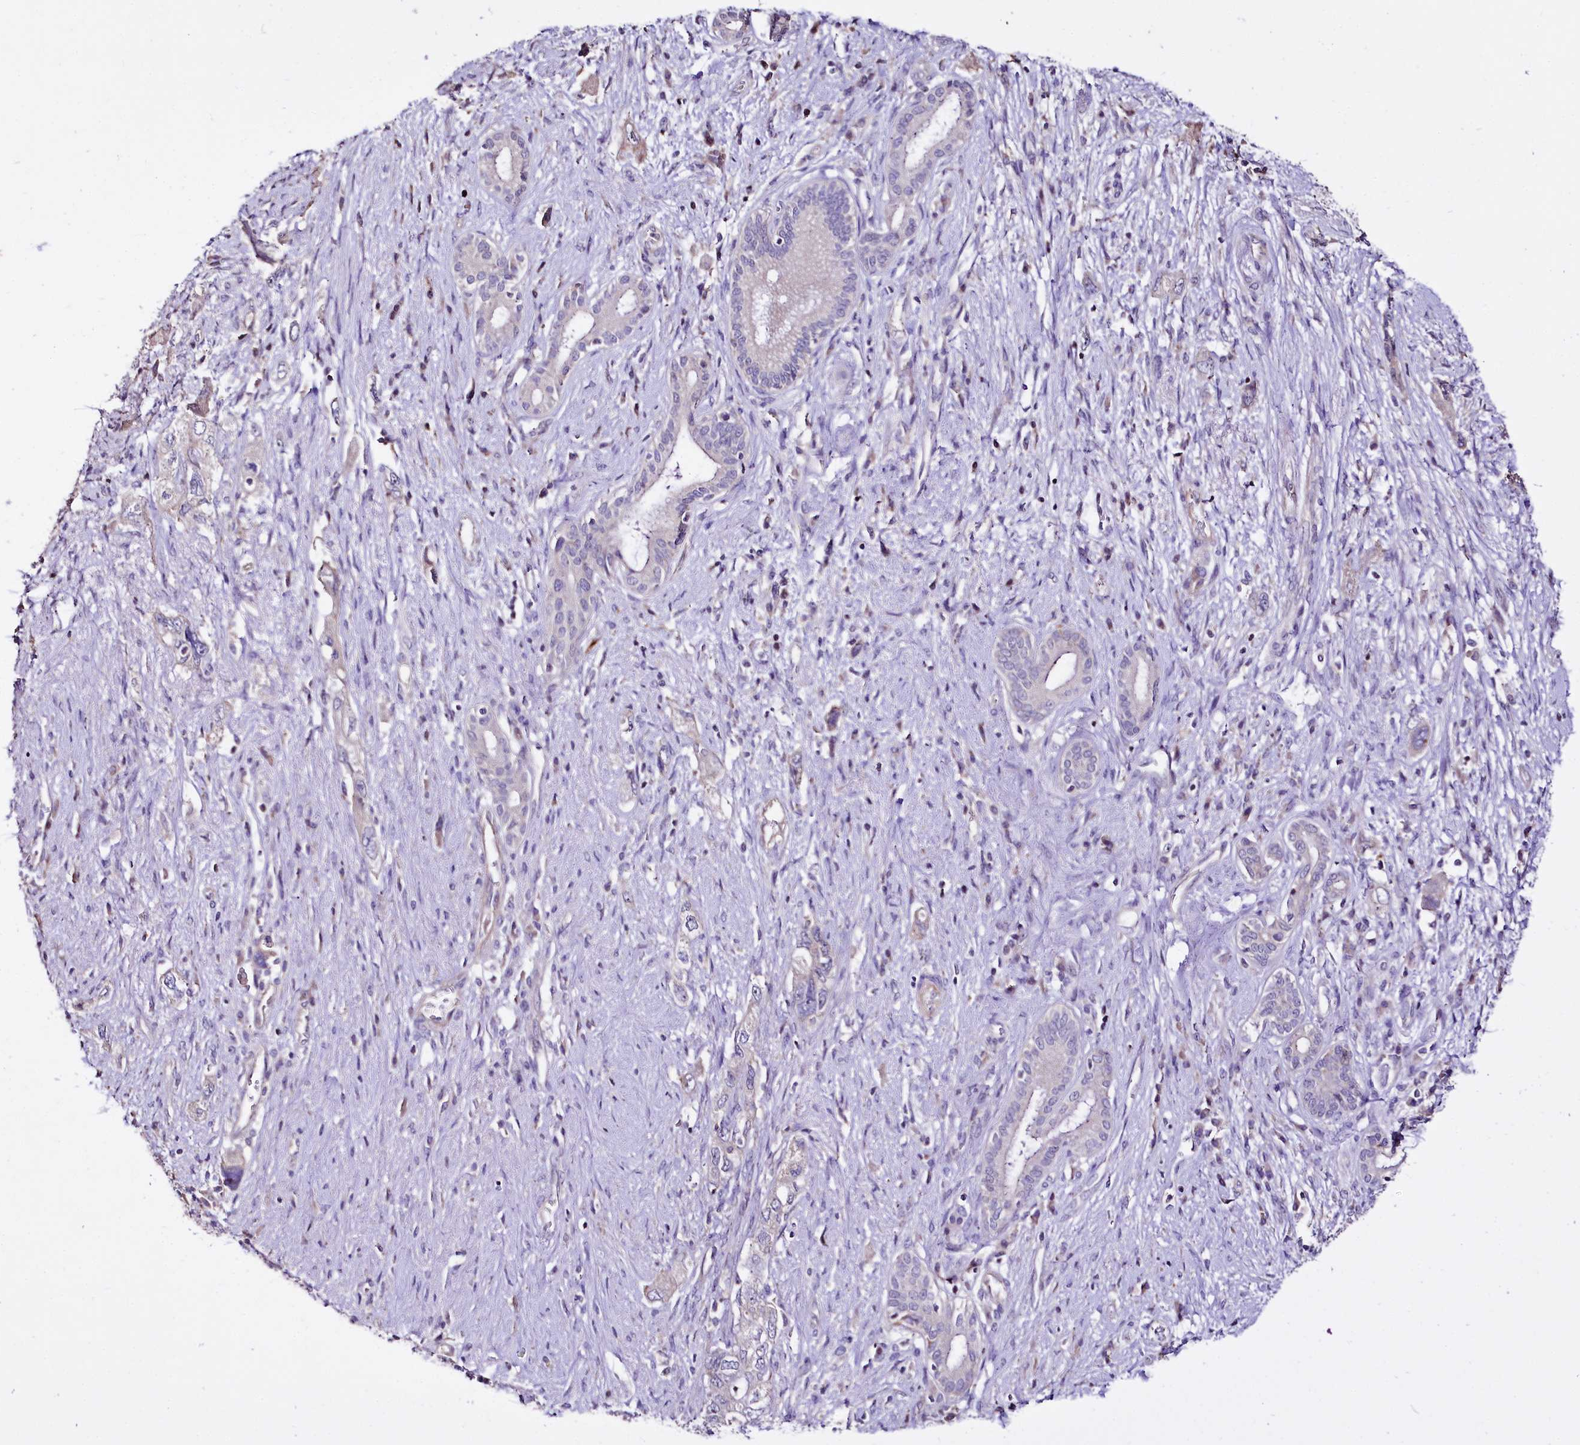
{"staining": {"intensity": "weak", "quantity": "<25%", "location": "cytoplasmic/membranous"}, "tissue": "pancreatic cancer", "cell_type": "Tumor cells", "image_type": "cancer", "snomed": [{"axis": "morphology", "description": "Adenocarcinoma, NOS"}, {"axis": "topography", "description": "Pancreas"}], "caption": "Tumor cells show no significant protein positivity in pancreatic adenocarcinoma. The staining is performed using DAB (3,3'-diaminobenzidine) brown chromogen with nuclei counter-stained in using hematoxylin.", "gene": "RPUSD3", "patient": {"sex": "female", "age": 73}}